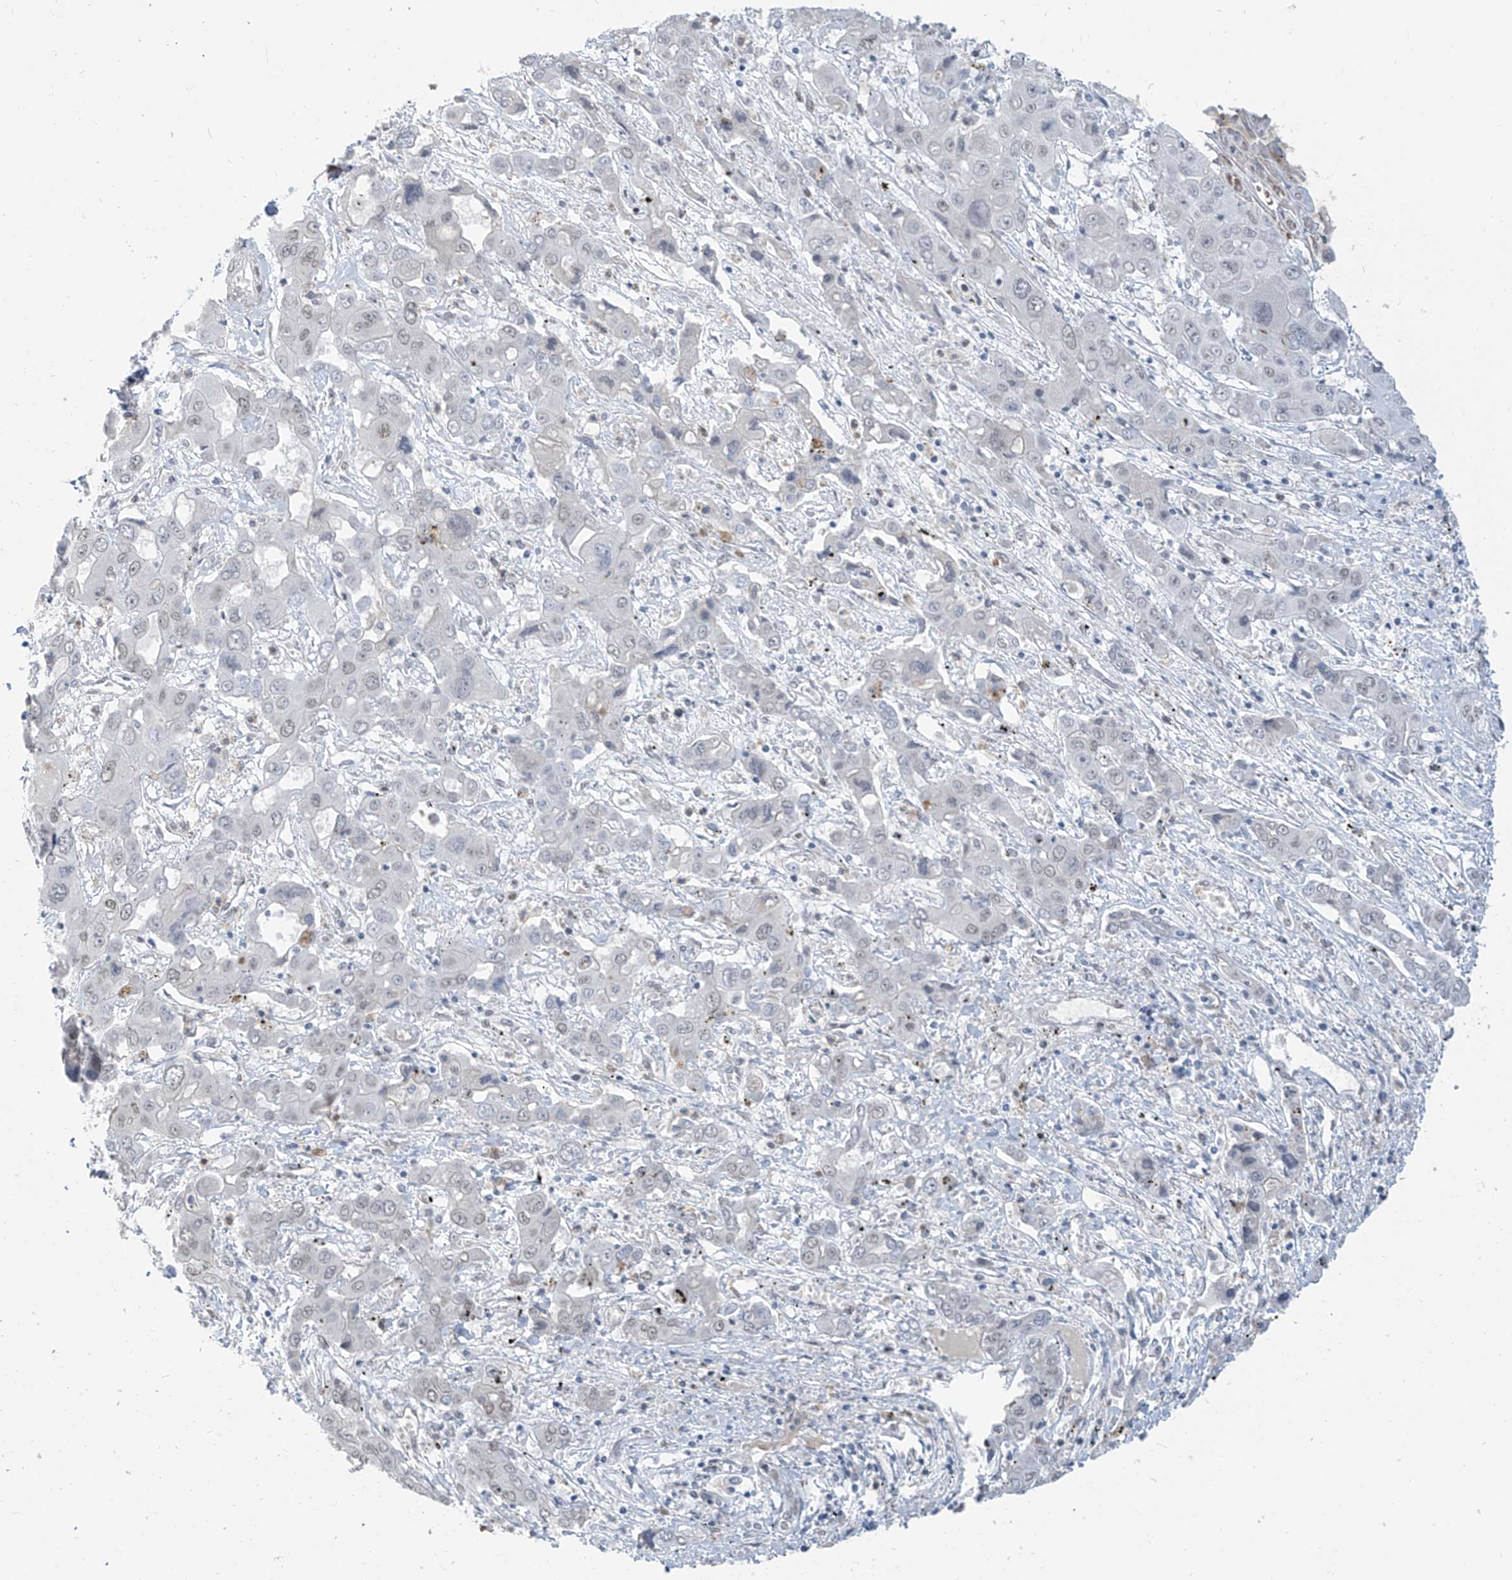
{"staining": {"intensity": "negative", "quantity": "none", "location": "none"}, "tissue": "liver cancer", "cell_type": "Tumor cells", "image_type": "cancer", "snomed": [{"axis": "morphology", "description": "Cholangiocarcinoma"}, {"axis": "topography", "description": "Liver"}], "caption": "A histopathology image of human liver cancer is negative for staining in tumor cells.", "gene": "MCM9", "patient": {"sex": "male", "age": 67}}